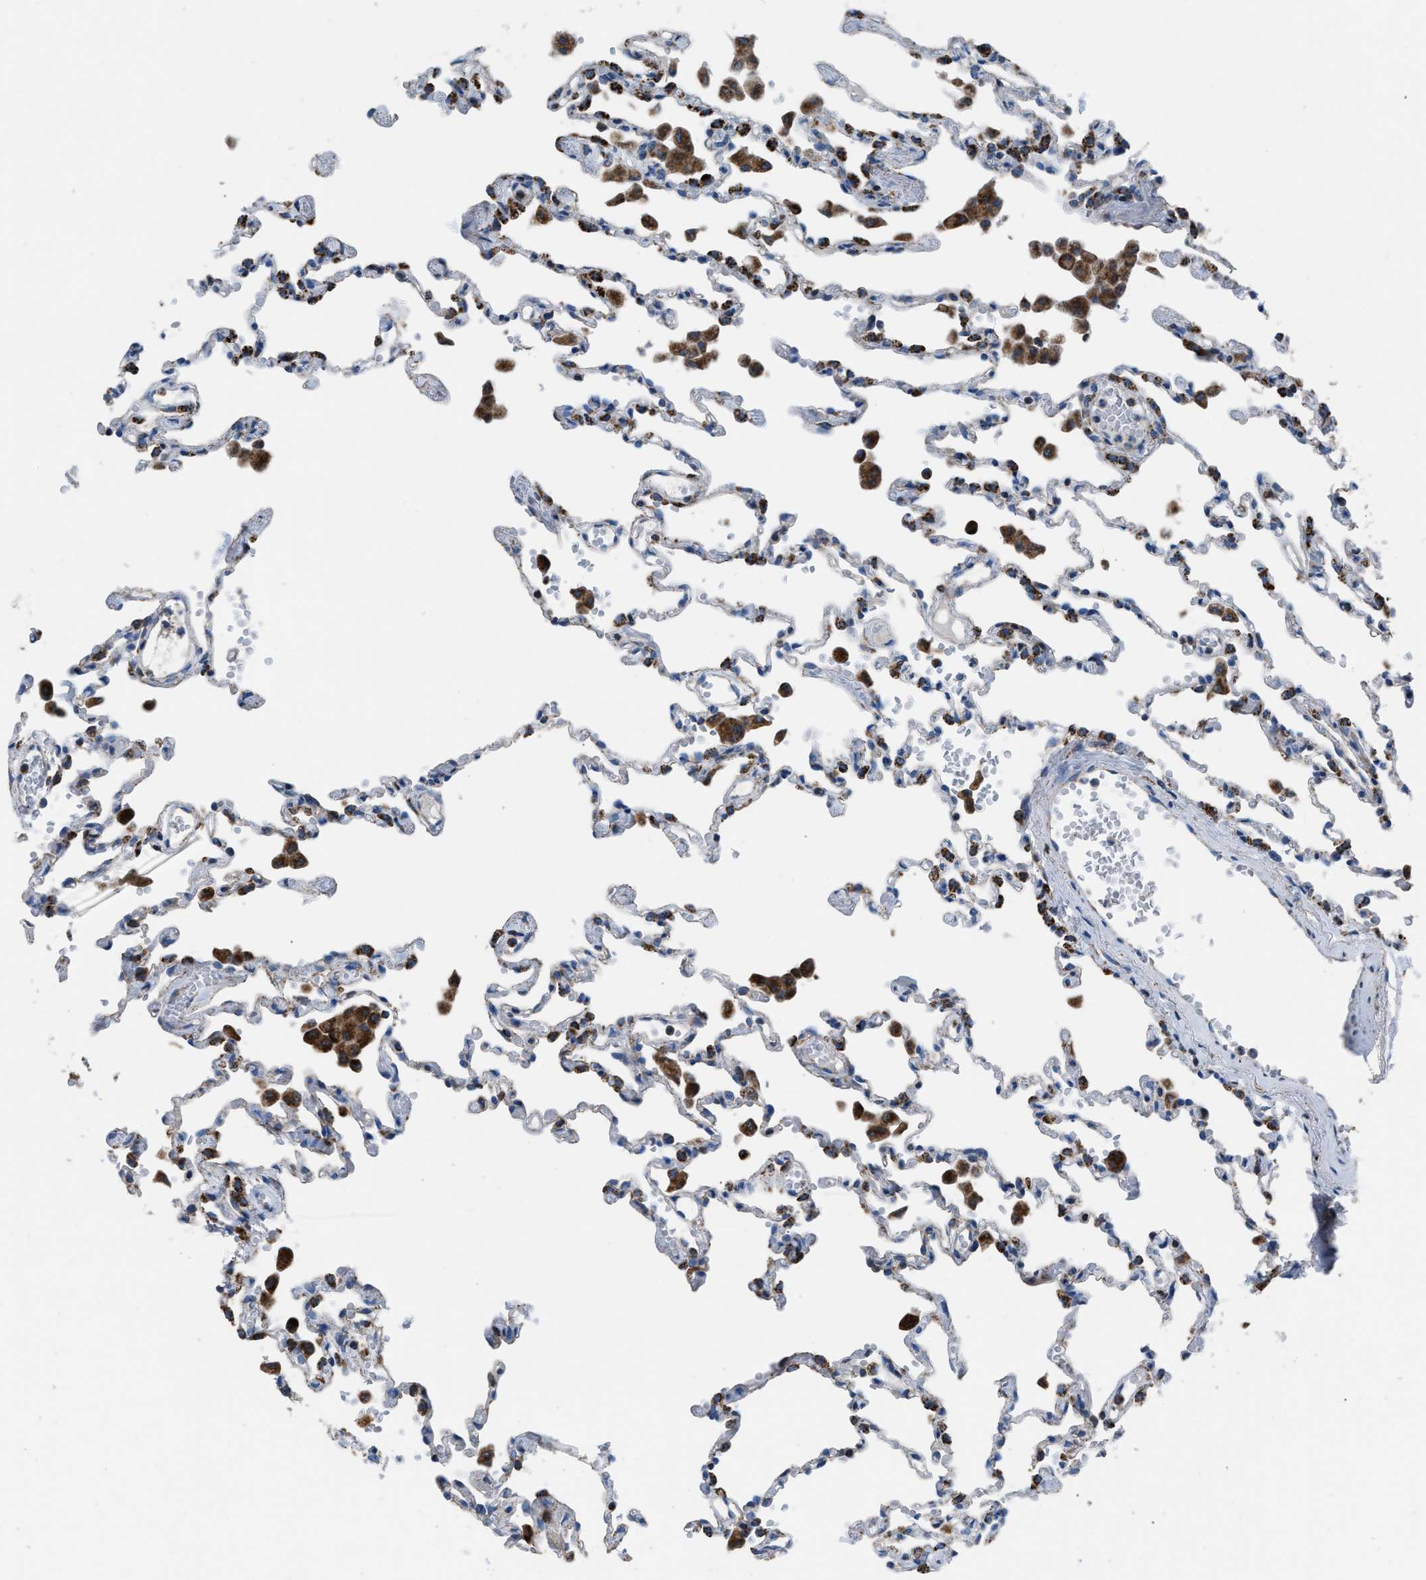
{"staining": {"intensity": "strong", "quantity": "<25%", "location": "cytoplasmic/membranous"}, "tissue": "lung", "cell_type": "Alveolar cells", "image_type": "normal", "snomed": [{"axis": "morphology", "description": "Normal tissue, NOS"}, {"axis": "topography", "description": "Bronchus"}, {"axis": "topography", "description": "Lung"}], "caption": "A medium amount of strong cytoplasmic/membranous expression is present in about <25% of alveolar cells in normal lung.", "gene": "ETFB", "patient": {"sex": "female", "age": 49}}